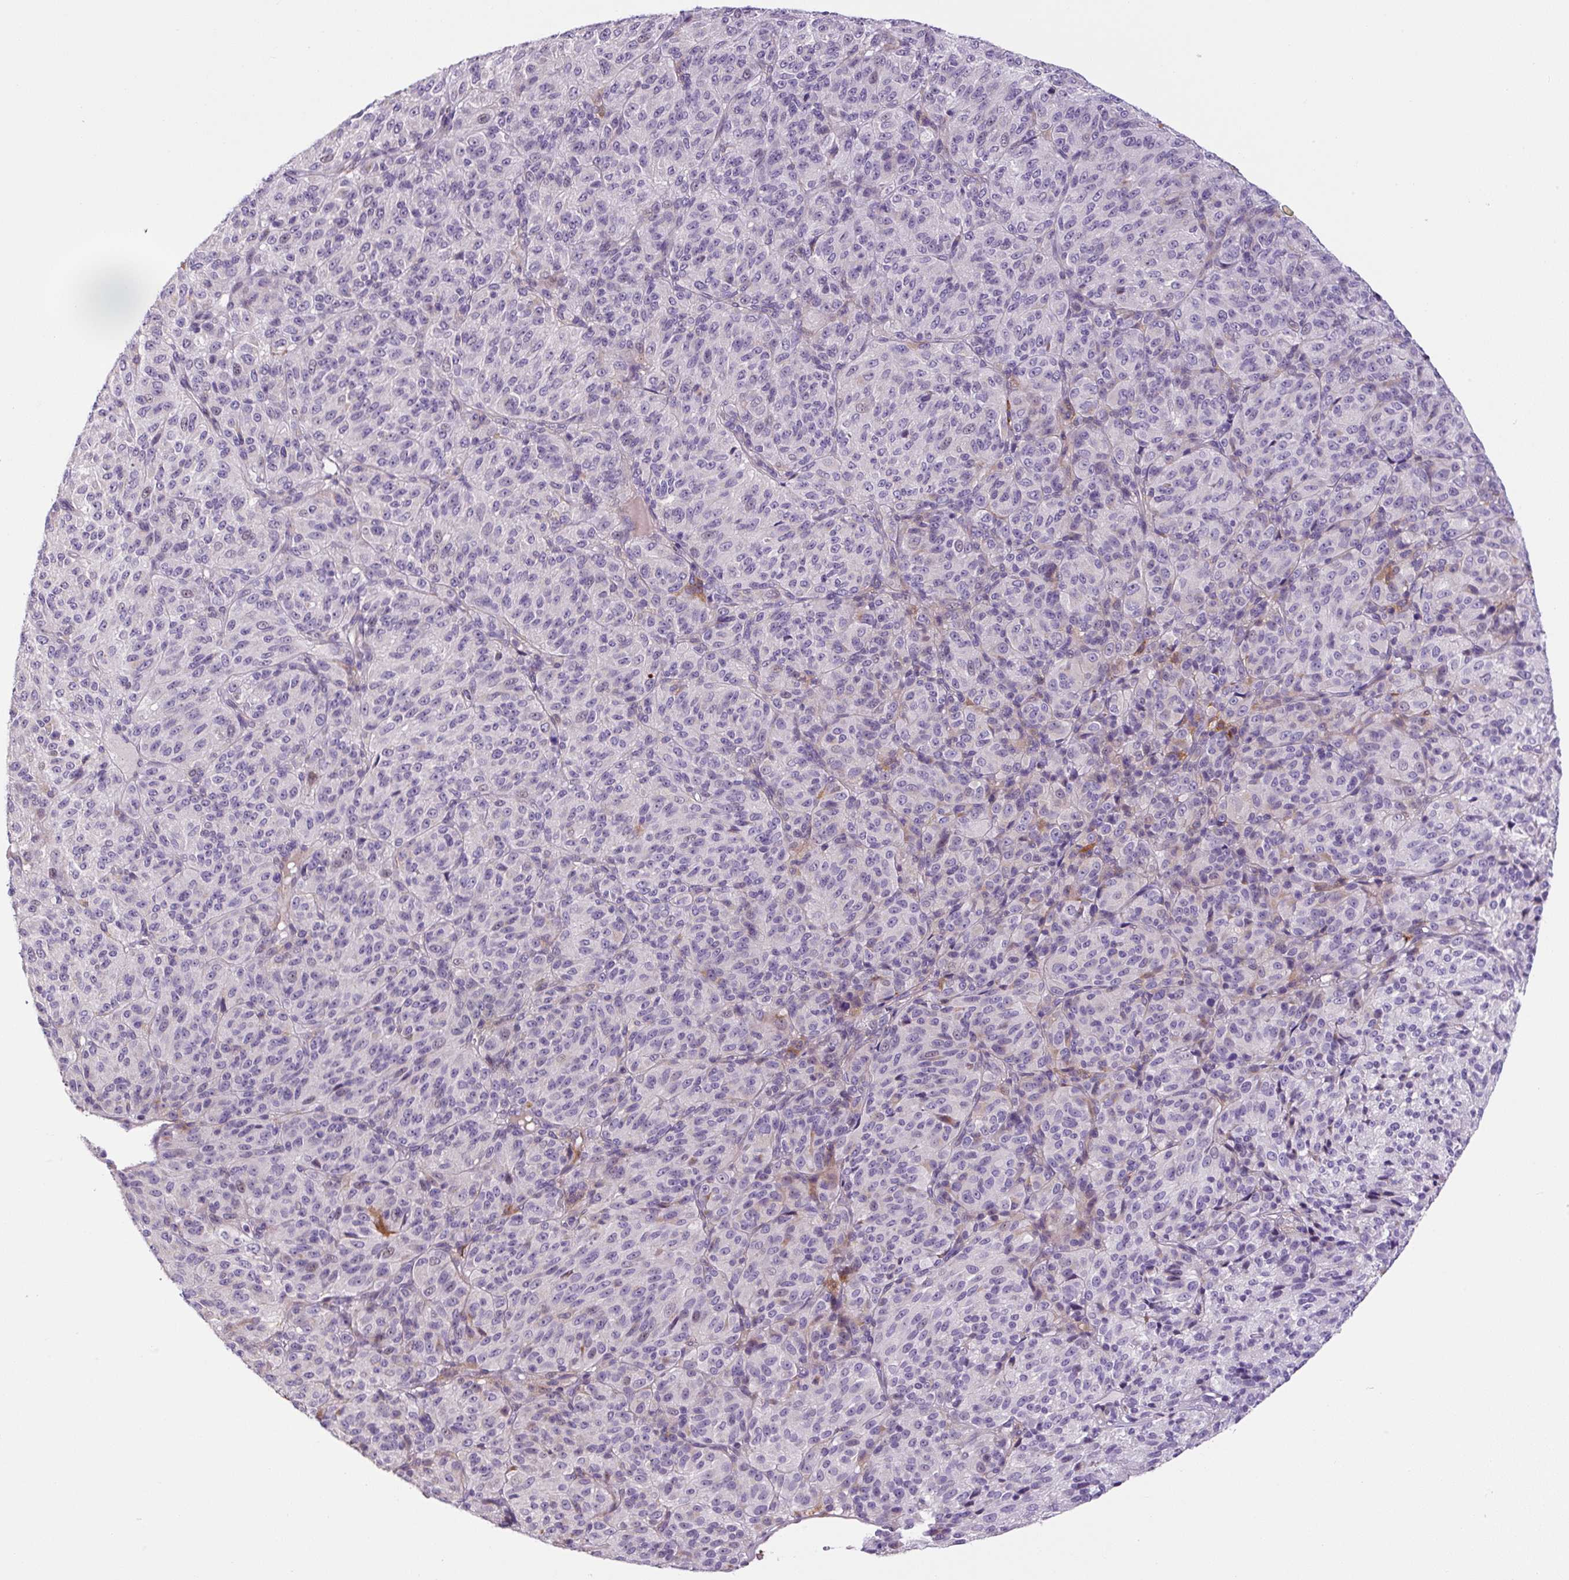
{"staining": {"intensity": "negative", "quantity": "none", "location": "none"}, "tissue": "melanoma", "cell_type": "Tumor cells", "image_type": "cancer", "snomed": [{"axis": "morphology", "description": "Malignant melanoma, Metastatic site"}, {"axis": "topography", "description": "Brain"}], "caption": "Tumor cells show no significant positivity in malignant melanoma (metastatic site).", "gene": "FUT10", "patient": {"sex": "female", "age": 56}}